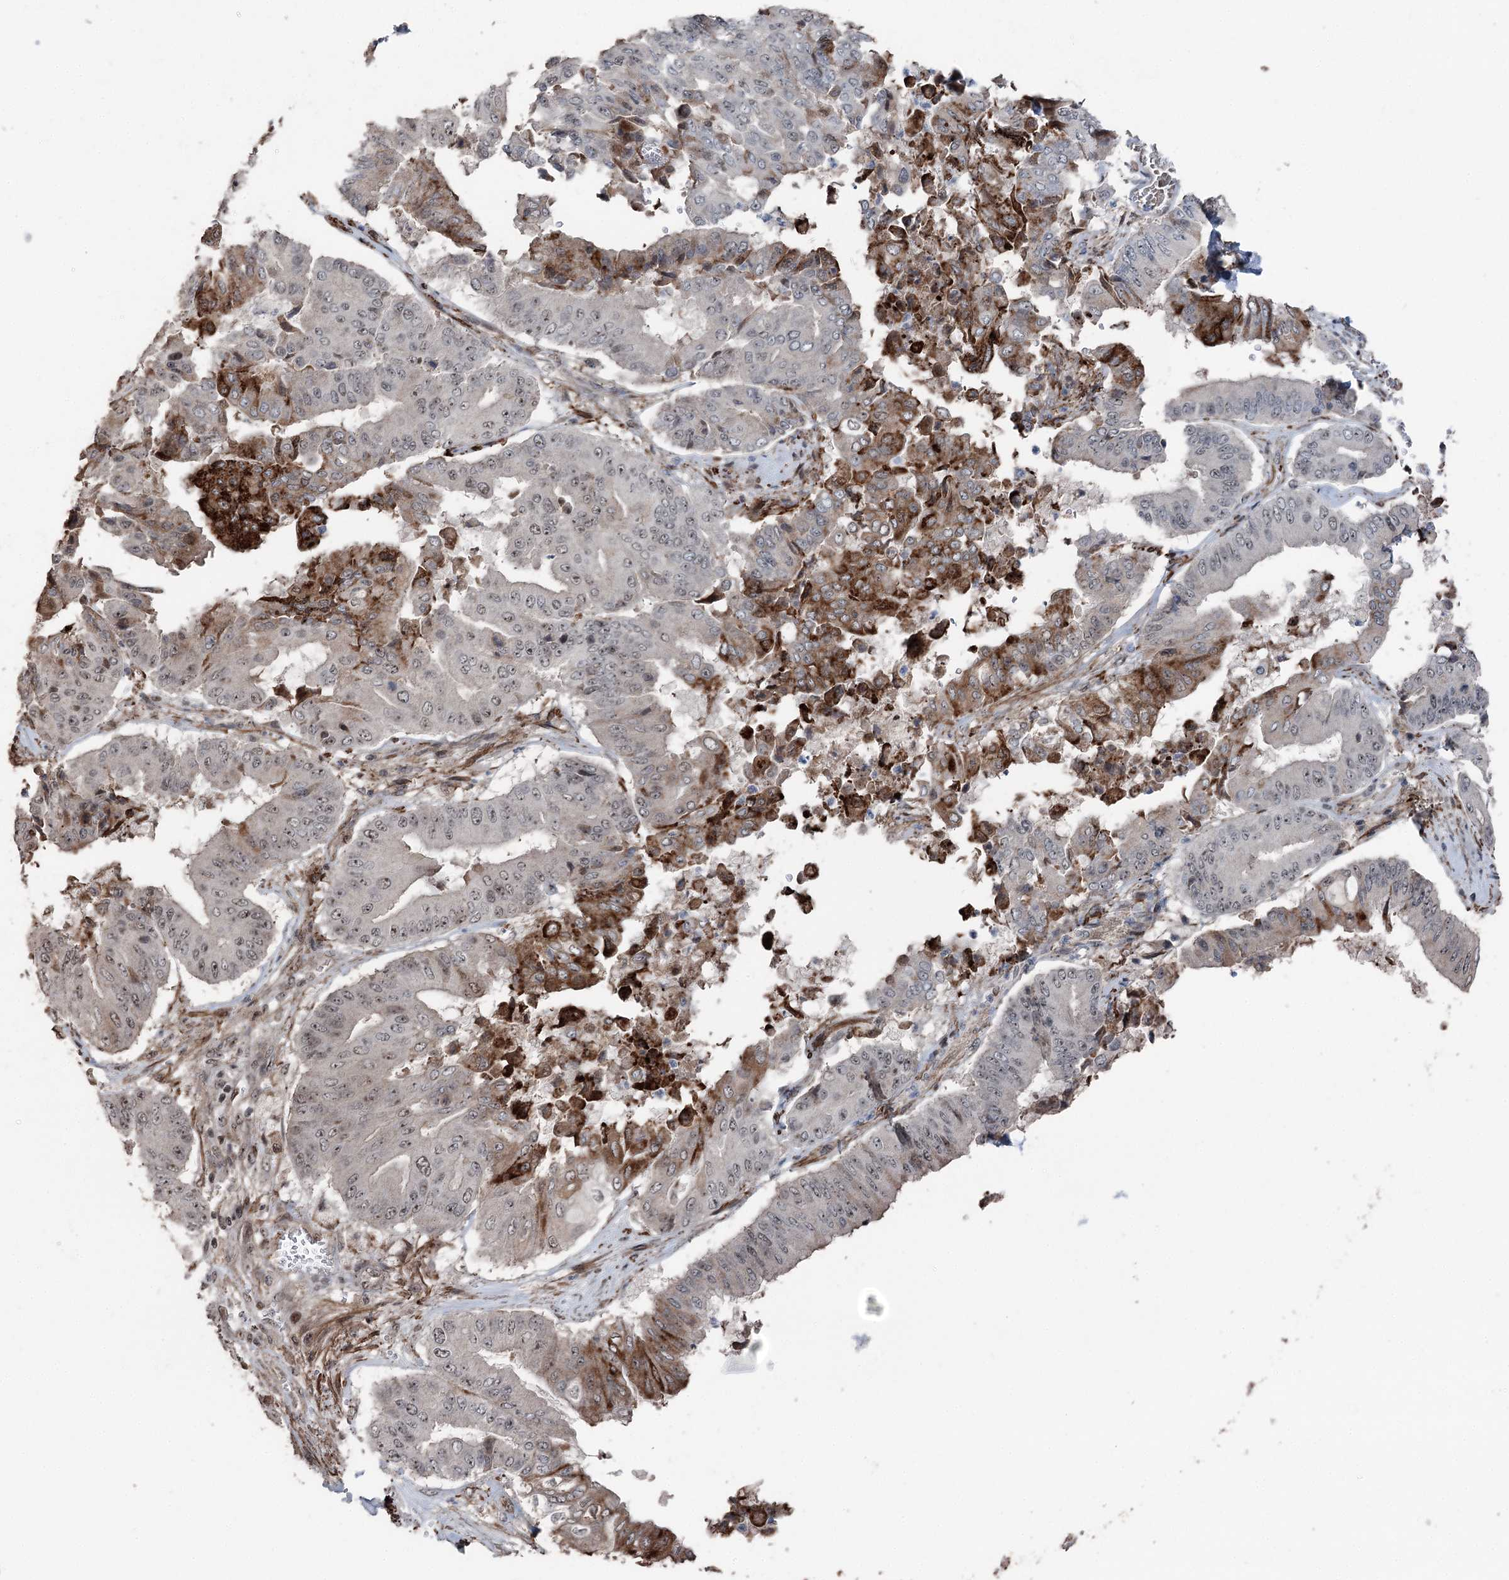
{"staining": {"intensity": "strong", "quantity": "<25%", "location": "cytoplasmic/membranous,nuclear"}, "tissue": "pancreatic cancer", "cell_type": "Tumor cells", "image_type": "cancer", "snomed": [{"axis": "morphology", "description": "Adenocarcinoma, NOS"}, {"axis": "topography", "description": "Pancreas"}], "caption": "This image shows immunohistochemistry (IHC) staining of adenocarcinoma (pancreatic), with medium strong cytoplasmic/membranous and nuclear staining in approximately <25% of tumor cells.", "gene": "CCDC82", "patient": {"sex": "female", "age": 77}}